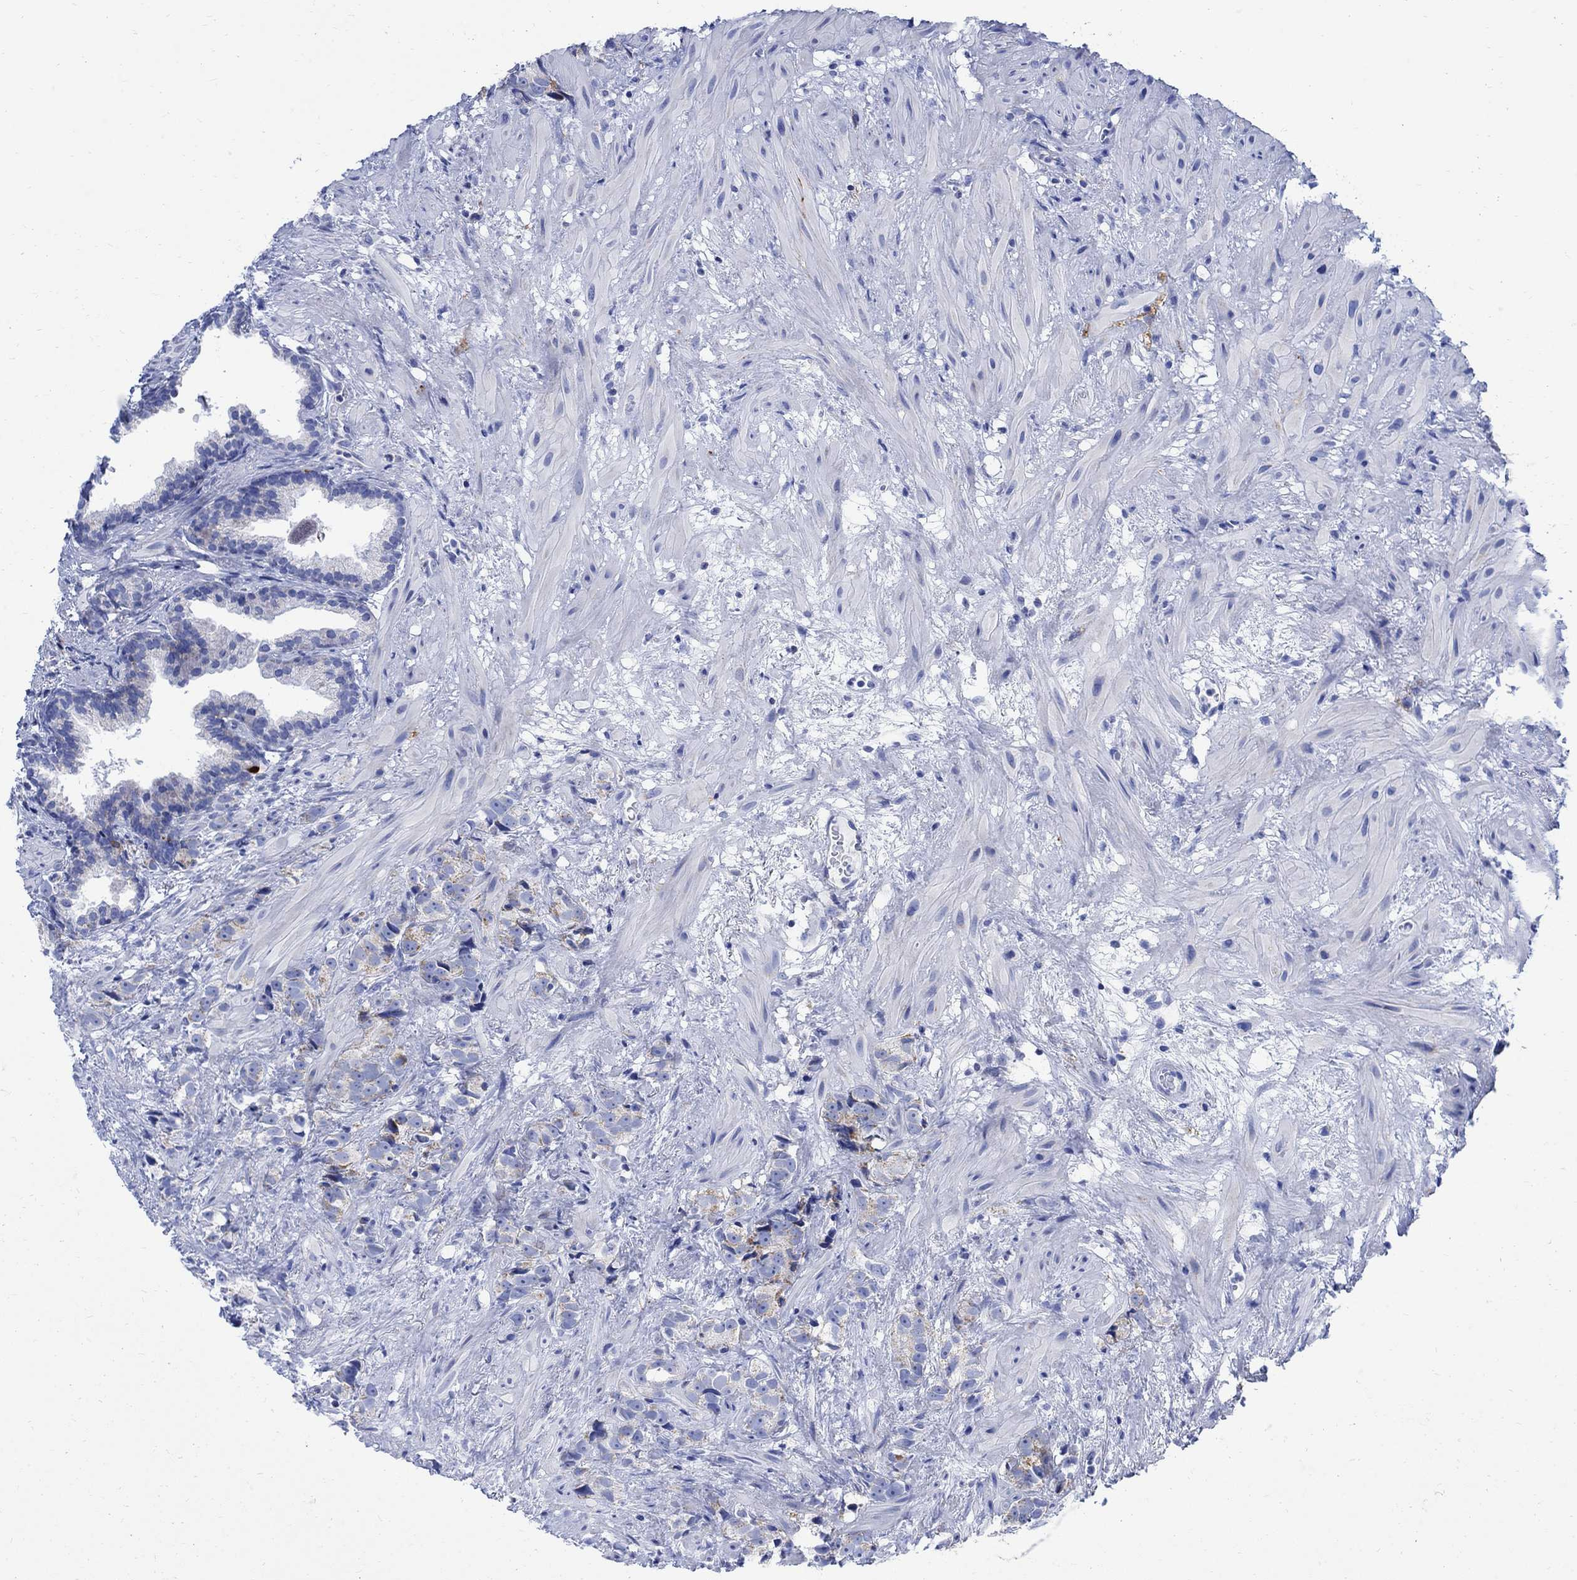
{"staining": {"intensity": "moderate", "quantity": "<25%", "location": "cytoplasmic/membranous"}, "tissue": "prostate cancer", "cell_type": "Tumor cells", "image_type": "cancer", "snomed": [{"axis": "morphology", "description": "Adenocarcinoma, High grade"}, {"axis": "topography", "description": "Prostate"}], "caption": "Protein analysis of prostate cancer tissue displays moderate cytoplasmic/membranous staining in approximately <25% of tumor cells.", "gene": "CPLX2", "patient": {"sex": "male", "age": 90}}